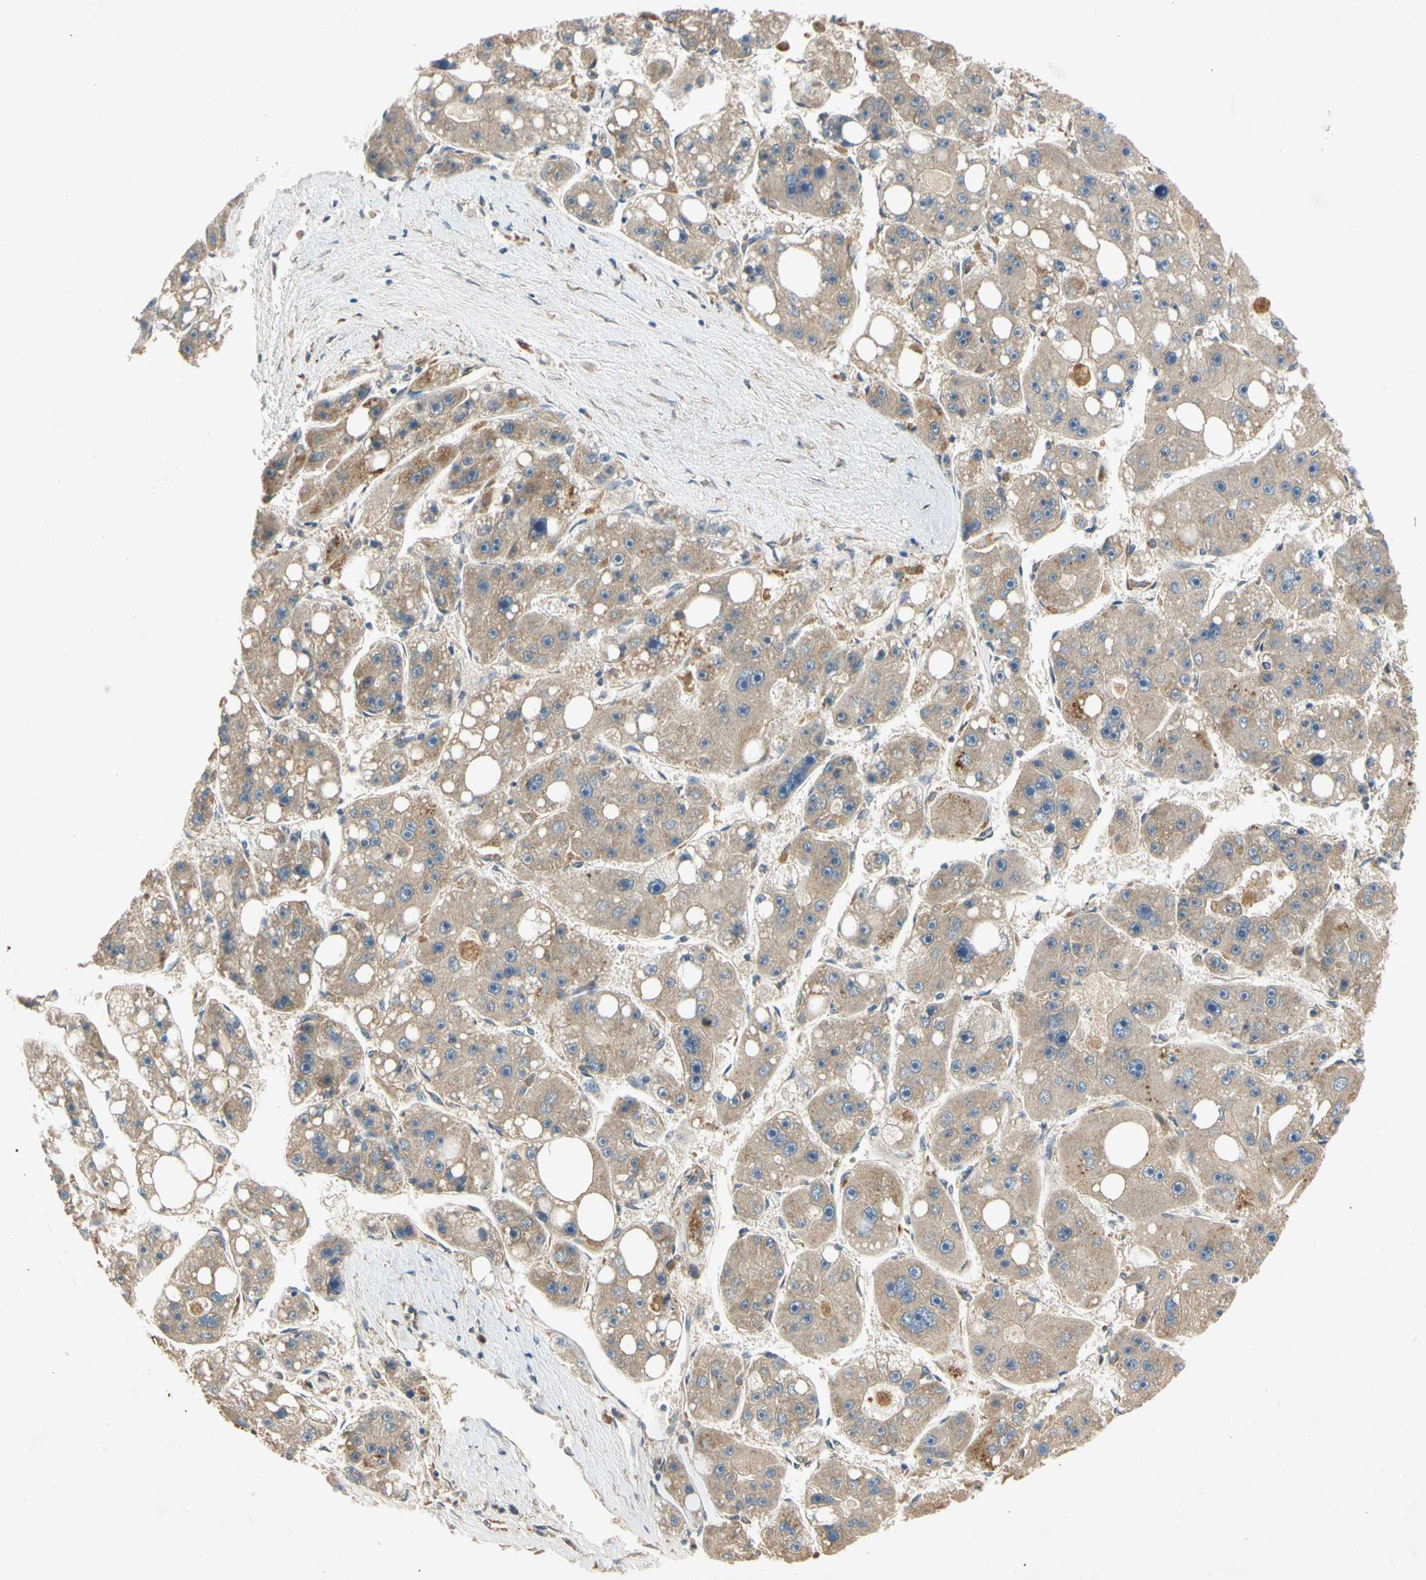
{"staining": {"intensity": "weak", "quantity": "25%-75%", "location": "cytoplasmic/membranous"}, "tissue": "liver cancer", "cell_type": "Tumor cells", "image_type": "cancer", "snomed": [{"axis": "morphology", "description": "Carcinoma, Hepatocellular, NOS"}, {"axis": "topography", "description": "Liver"}], "caption": "There is low levels of weak cytoplasmic/membranous expression in tumor cells of hepatocellular carcinoma (liver), as demonstrated by immunohistochemical staining (brown color).", "gene": "USP46", "patient": {"sex": "female", "age": 61}}